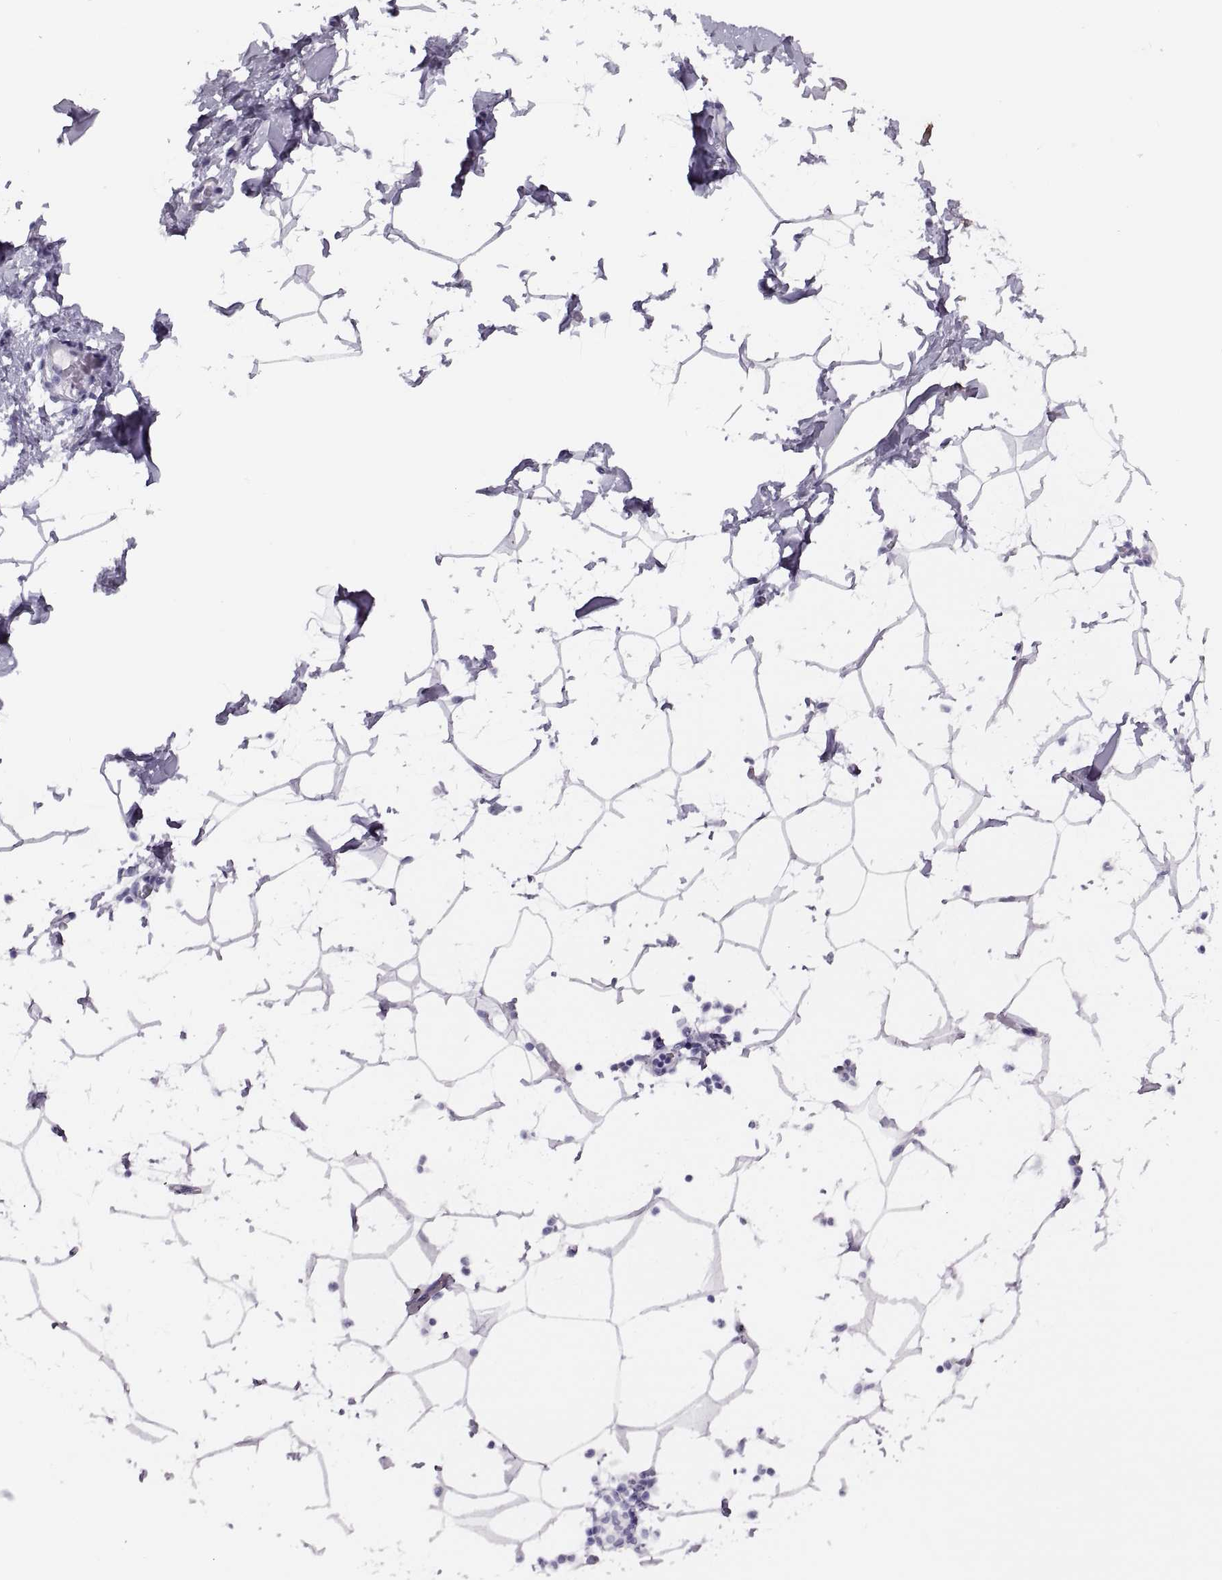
{"staining": {"intensity": "negative", "quantity": "none", "location": "none"}, "tissue": "breast", "cell_type": "Adipocytes", "image_type": "normal", "snomed": [{"axis": "morphology", "description": "Normal tissue, NOS"}, {"axis": "topography", "description": "Breast"}], "caption": "The image demonstrates no significant positivity in adipocytes of breast. Brightfield microscopy of immunohistochemistry (IHC) stained with DAB (brown) and hematoxylin (blue), captured at high magnification.", "gene": "RLBP1", "patient": {"sex": "female", "age": 32}}